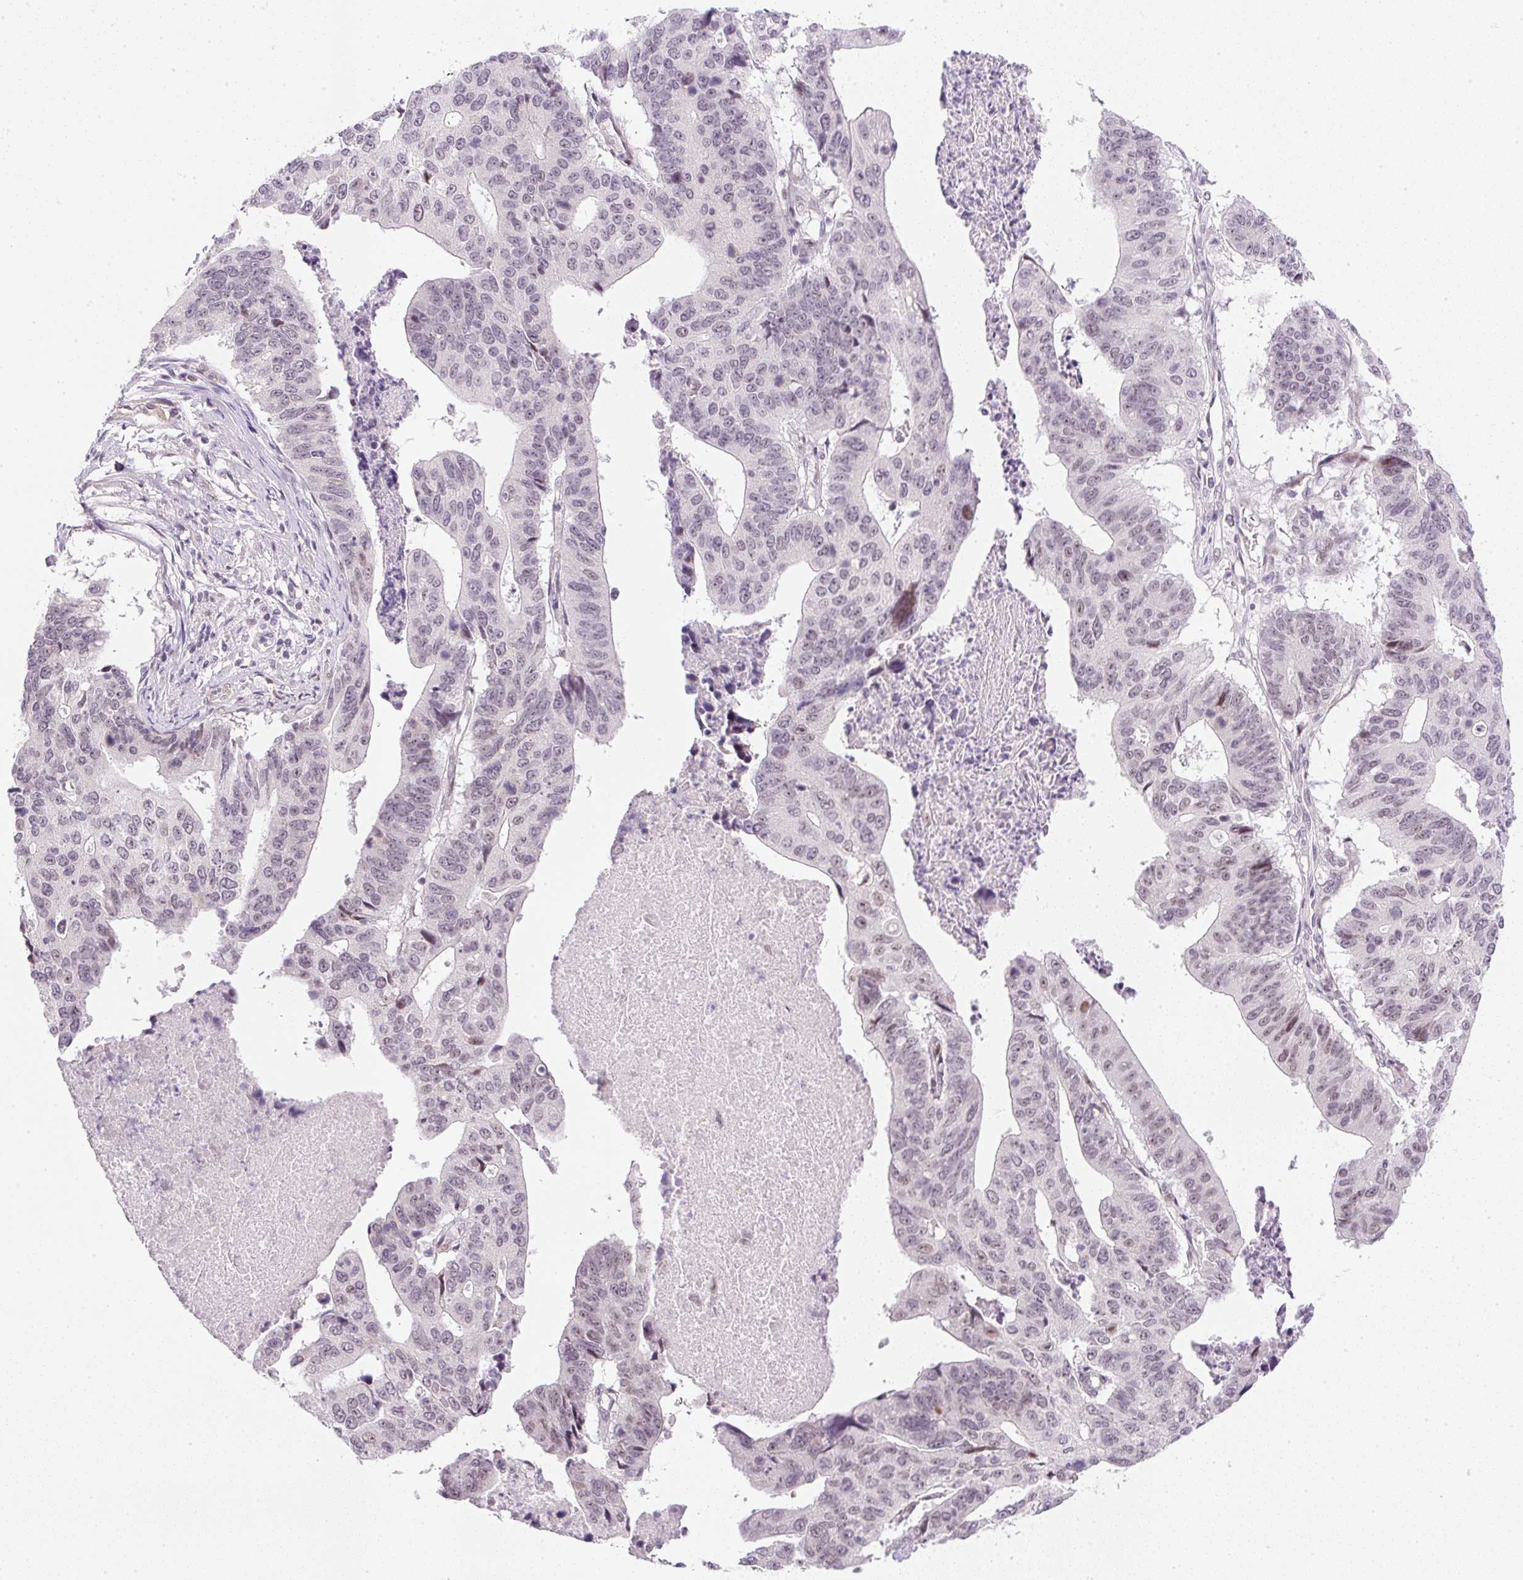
{"staining": {"intensity": "weak", "quantity": "25%-75%", "location": "nuclear"}, "tissue": "stomach cancer", "cell_type": "Tumor cells", "image_type": "cancer", "snomed": [{"axis": "morphology", "description": "Adenocarcinoma, NOS"}, {"axis": "topography", "description": "Stomach"}], "caption": "Human adenocarcinoma (stomach) stained for a protein (brown) demonstrates weak nuclear positive positivity in approximately 25%-75% of tumor cells.", "gene": "DPPA4", "patient": {"sex": "male", "age": 59}}